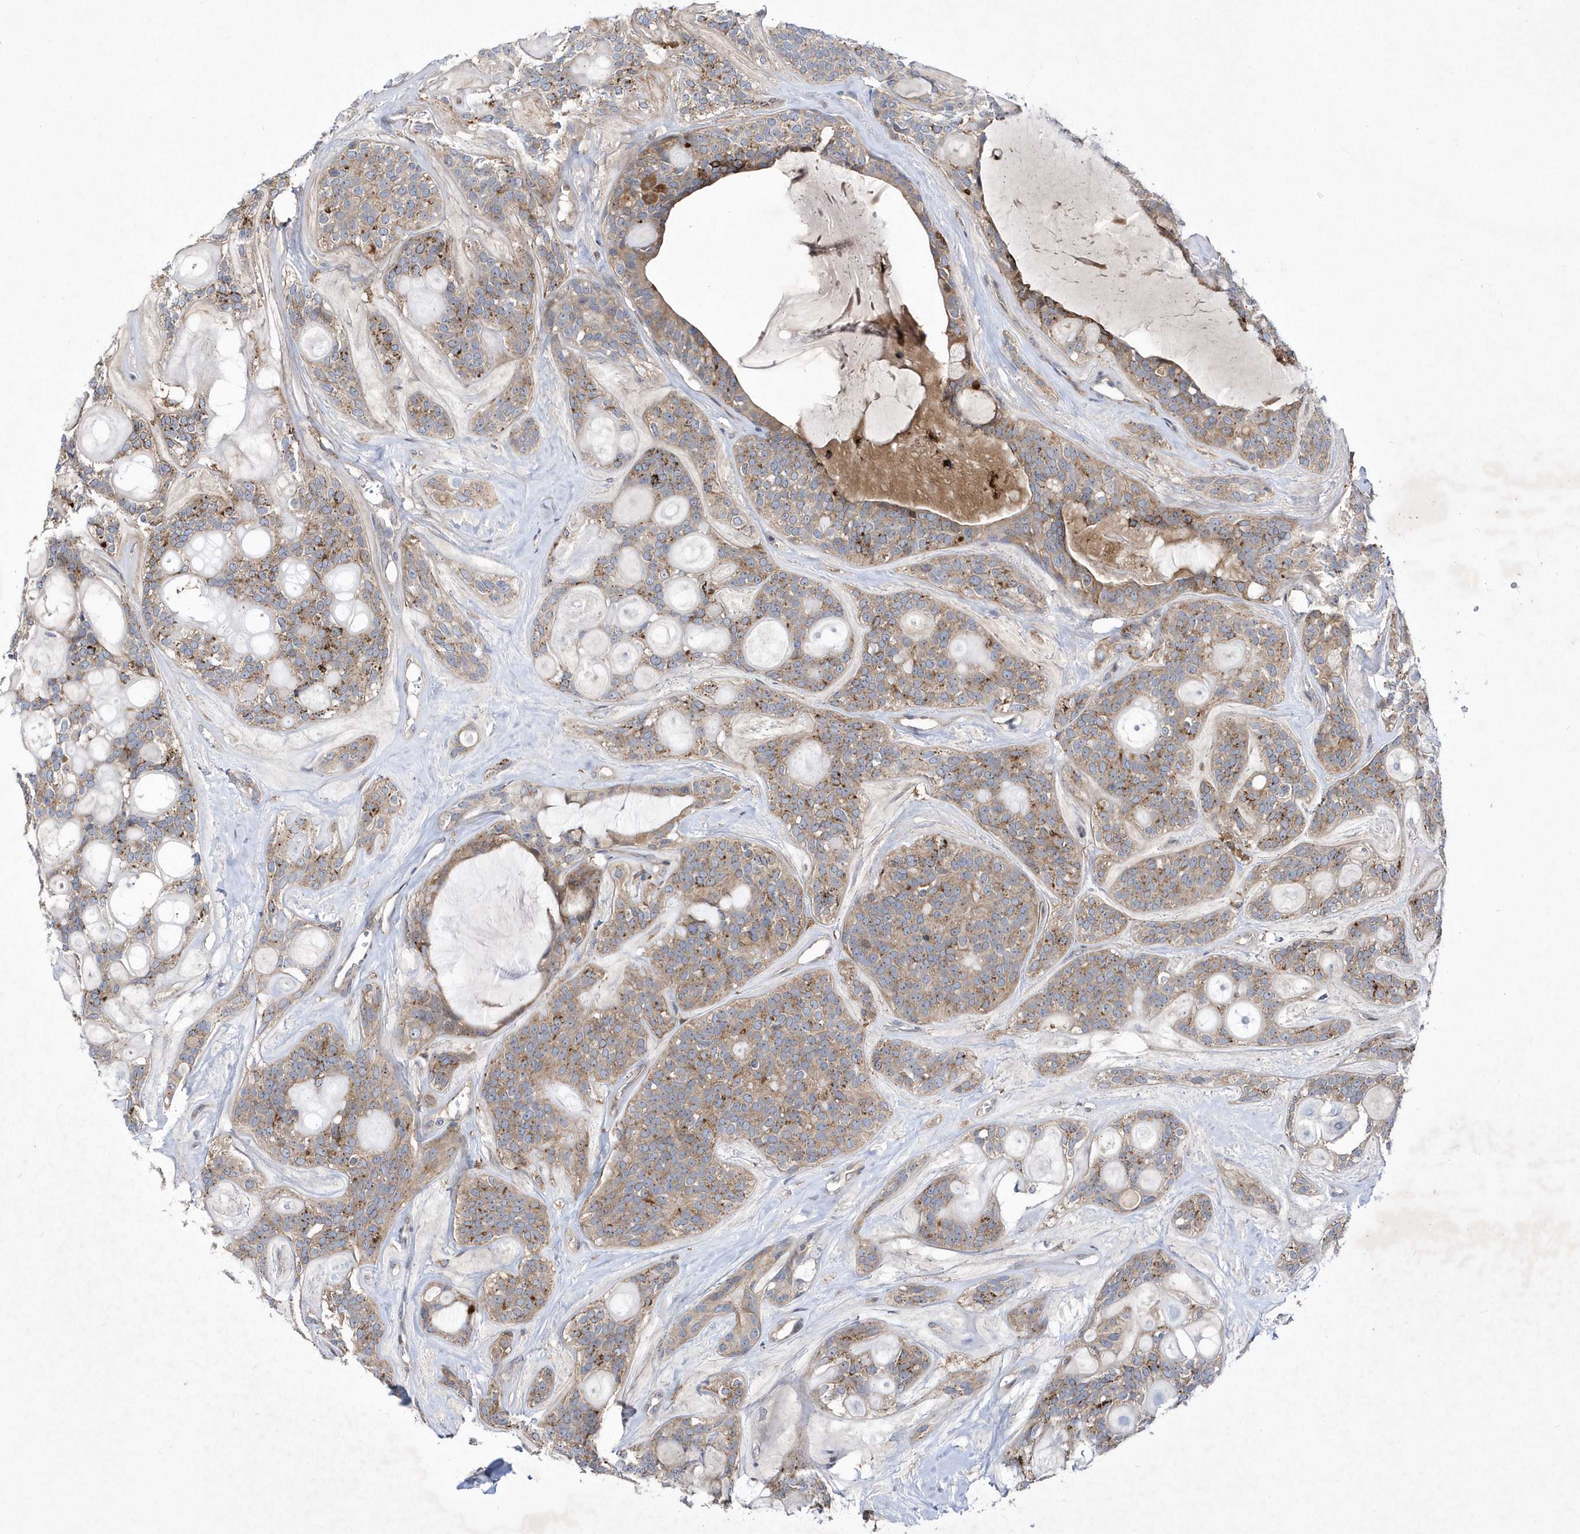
{"staining": {"intensity": "moderate", "quantity": "25%-75%", "location": "cytoplasmic/membranous"}, "tissue": "head and neck cancer", "cell_type": "Tumor cells", "image_type": "cancer", "snomed": [{"axis": "morphology", "description": "Adenocarcinoma, NOS"}, {"axis": "topography", "description": "Head-Neck"}], "caption": "Immunohistochemistry (DAB (3,3'-diaminobenzidine)) staining of human adenocarcinoma (head and neck) demonstrates moderate cytoplasmic/membranous protein expression in approximately 25%-75% of tumor cells. Nuclei are stained in blue.", "gene": "LONRF2", "patient": {"sex": "male", "age": 66}}